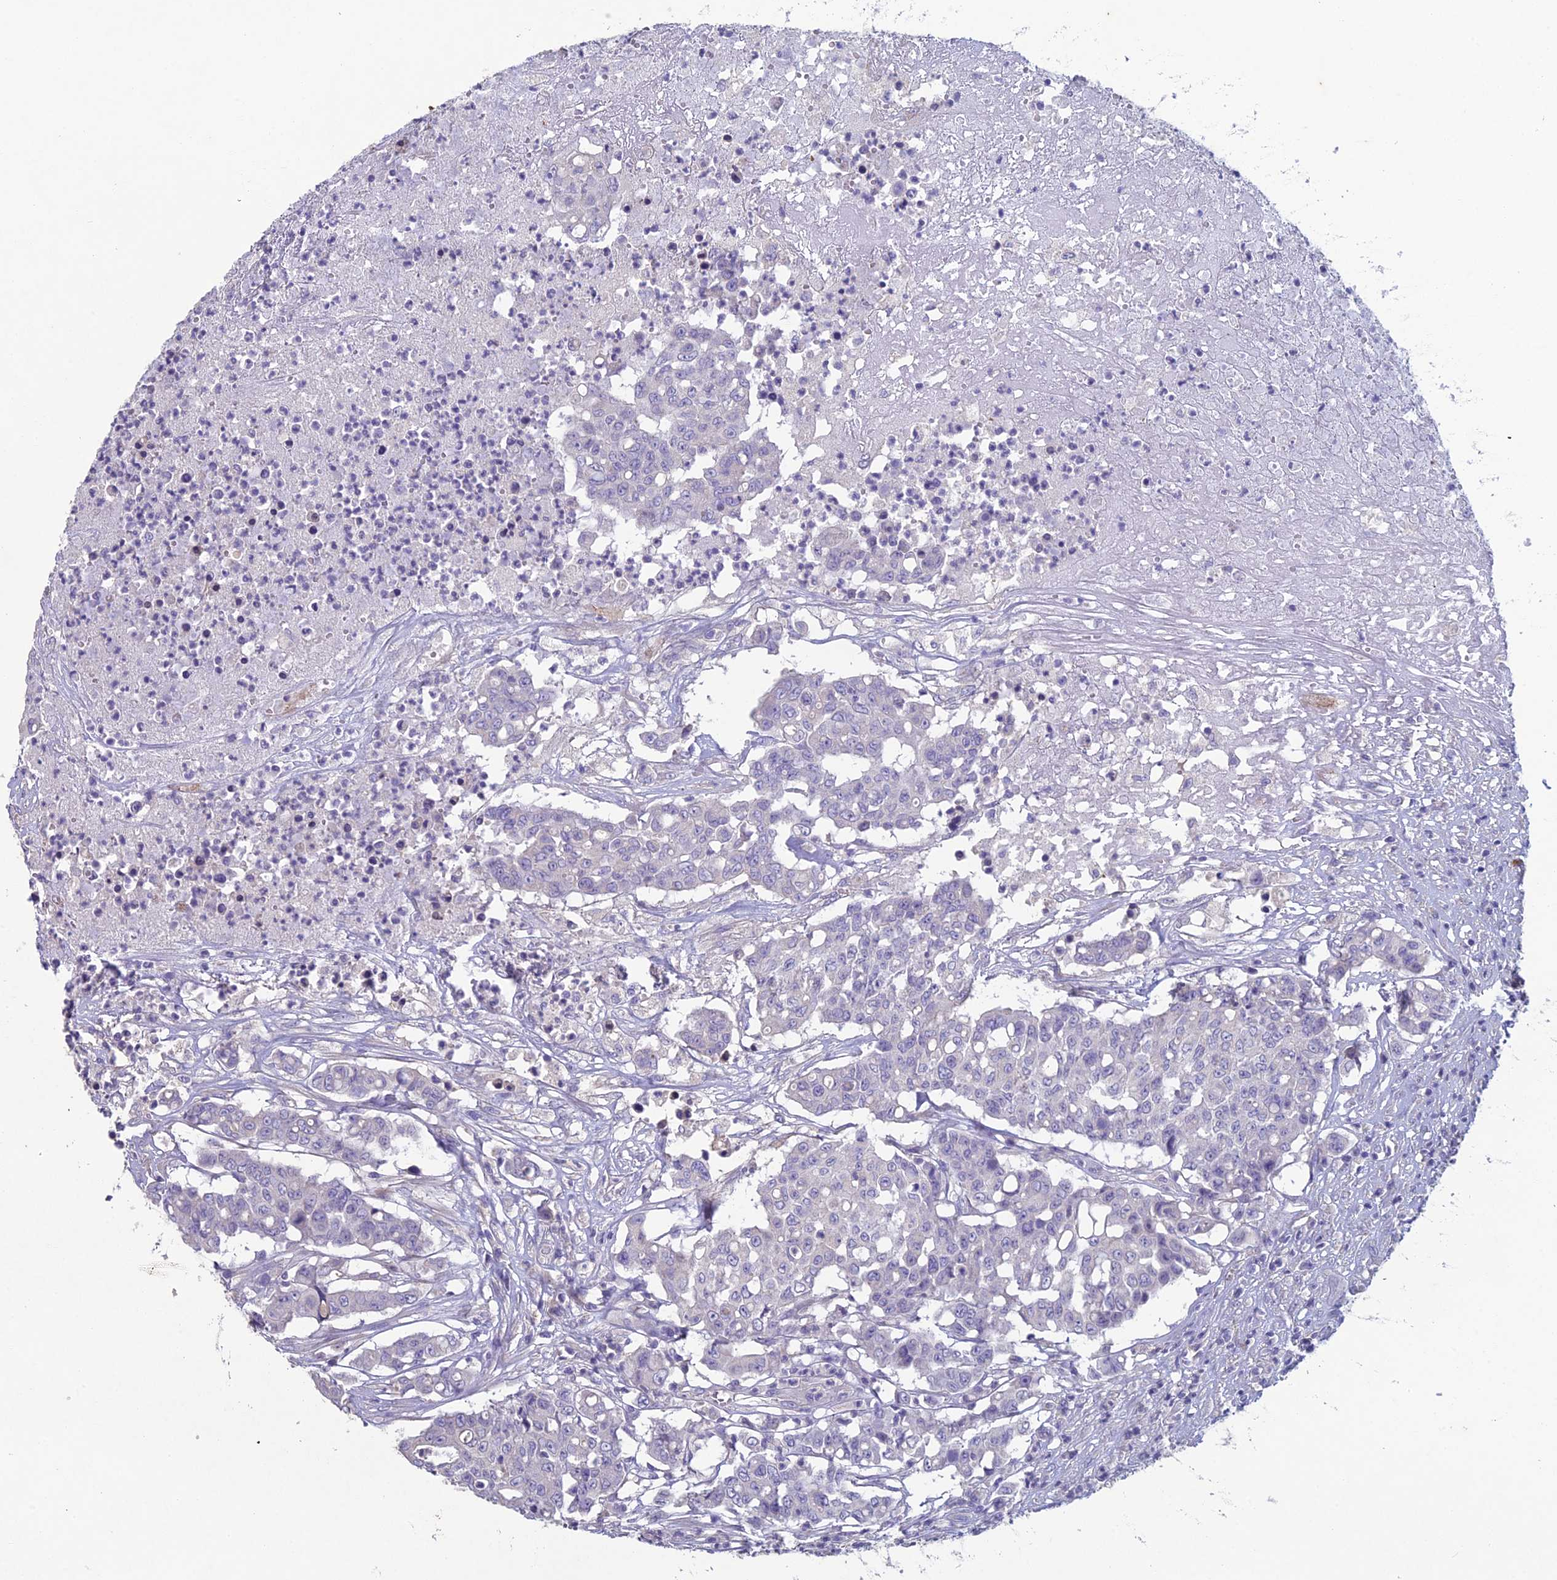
{"staining": {"intensity": "negative", "quantity": "none", "location": "none"}, "tissue": "colorectal cancer", "cell_type": "Tumor cells", "image_type": "cancer", "snomed": [{"axis": "morphology", "description": "Adenocarcinoma, NOS"}, {"axis": "topography", "description": "Colon"}], "caption": "DAB (3,3'-diaminobenzidine) immunohistochemical staining of human colorectal cancer reveals no significant staining in tumor cells.", "gene": "NCAM1", "patient": {"sex": "male", "age": 51}}